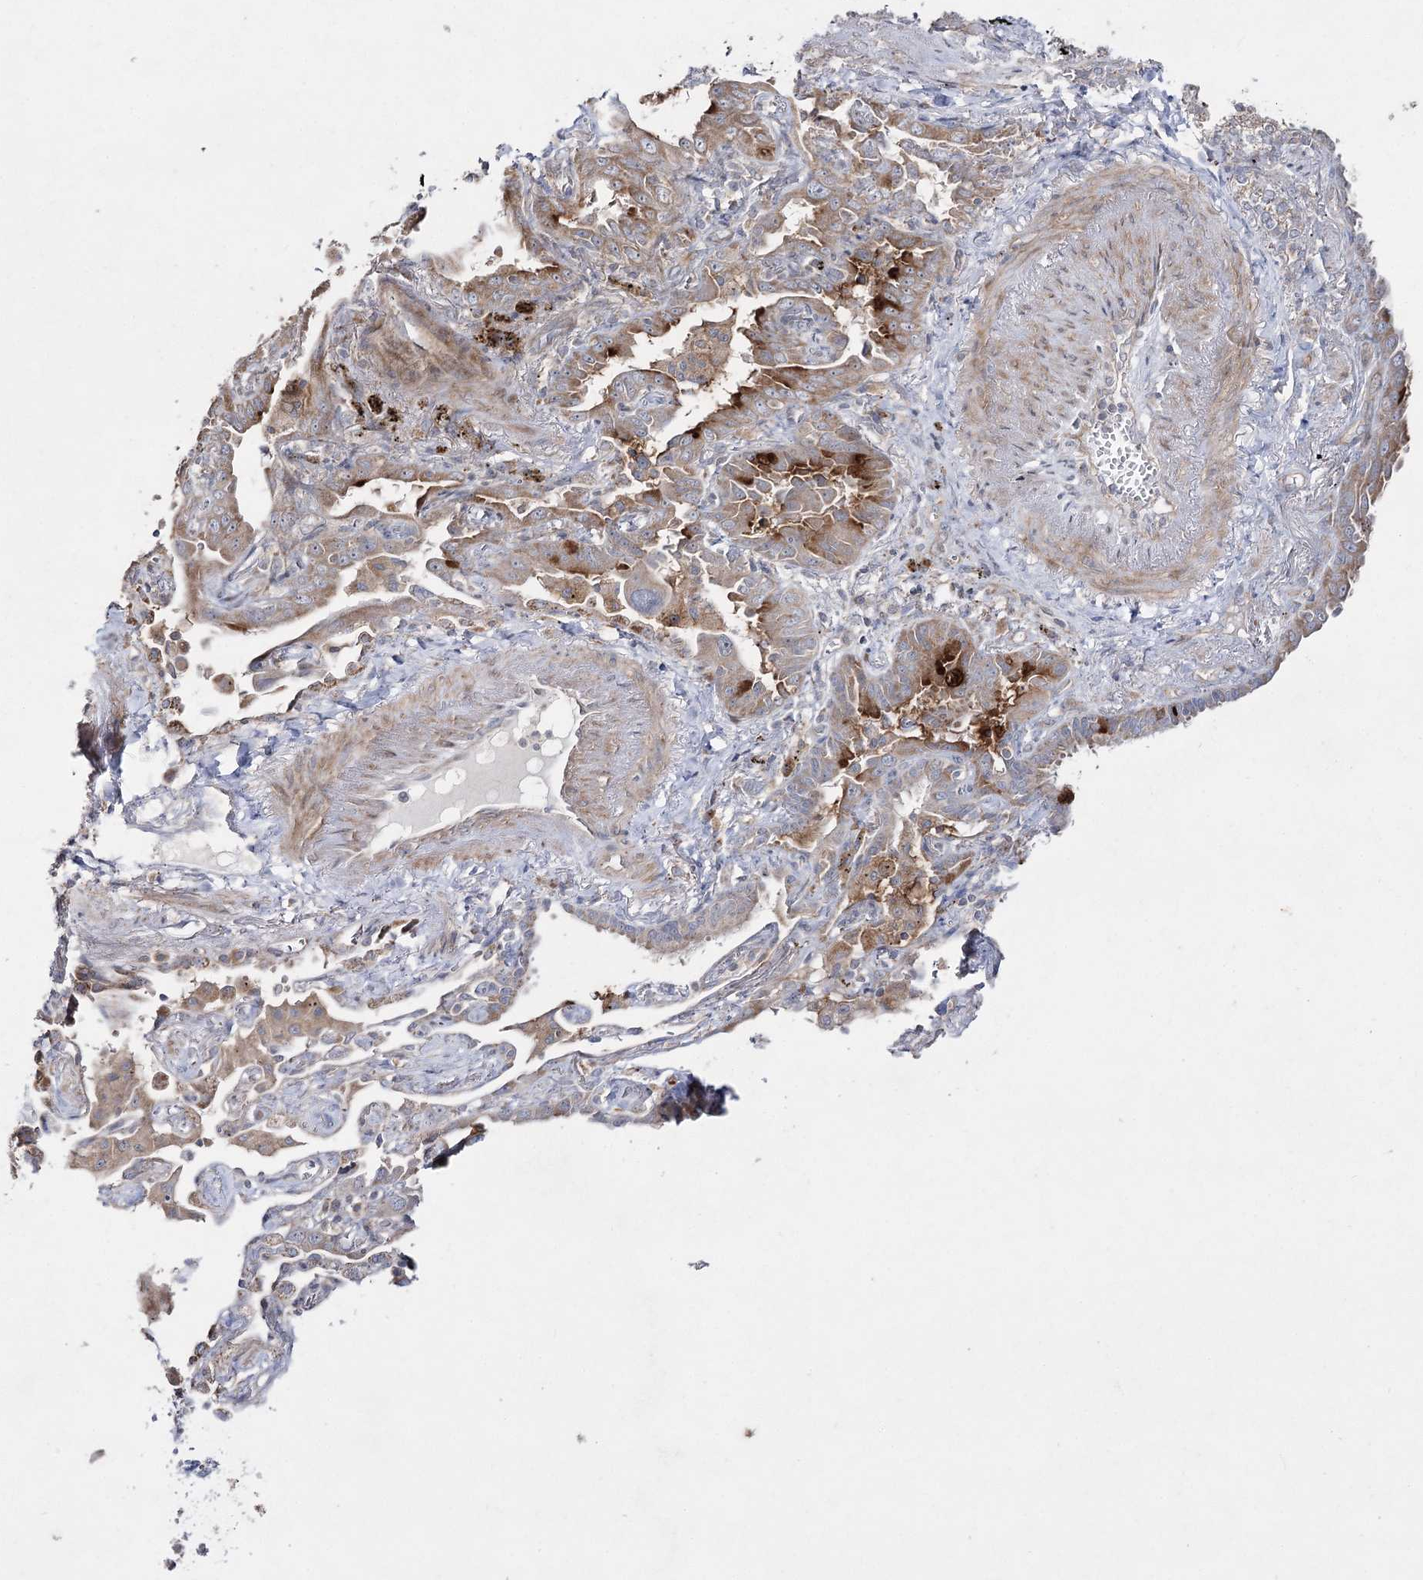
{"staining": {"intensity": "moderate", "quantity": "<25%", "location": "cytoplasmic/membranous"}, "tissue": "lung cancer", "cell_type": "Tumor cells", "image_type": "cancer", "snomed": [{"axis": "morphology", "description": "Adenocarcinoma, NOS"}, {"axis": "topography", "description": "Lung"}], "caption": "The immunohistochemical stain labels moderate cytoplasmic/membranous expression in tumor cells of lung adenocarcinoma tissue. Using DAB (brown) and hematoxylin (blue) stains, captured at high magnification using brightfield microscopy.", "gene": "FANCL", "patient": {"sex": "male", "age": 67}}